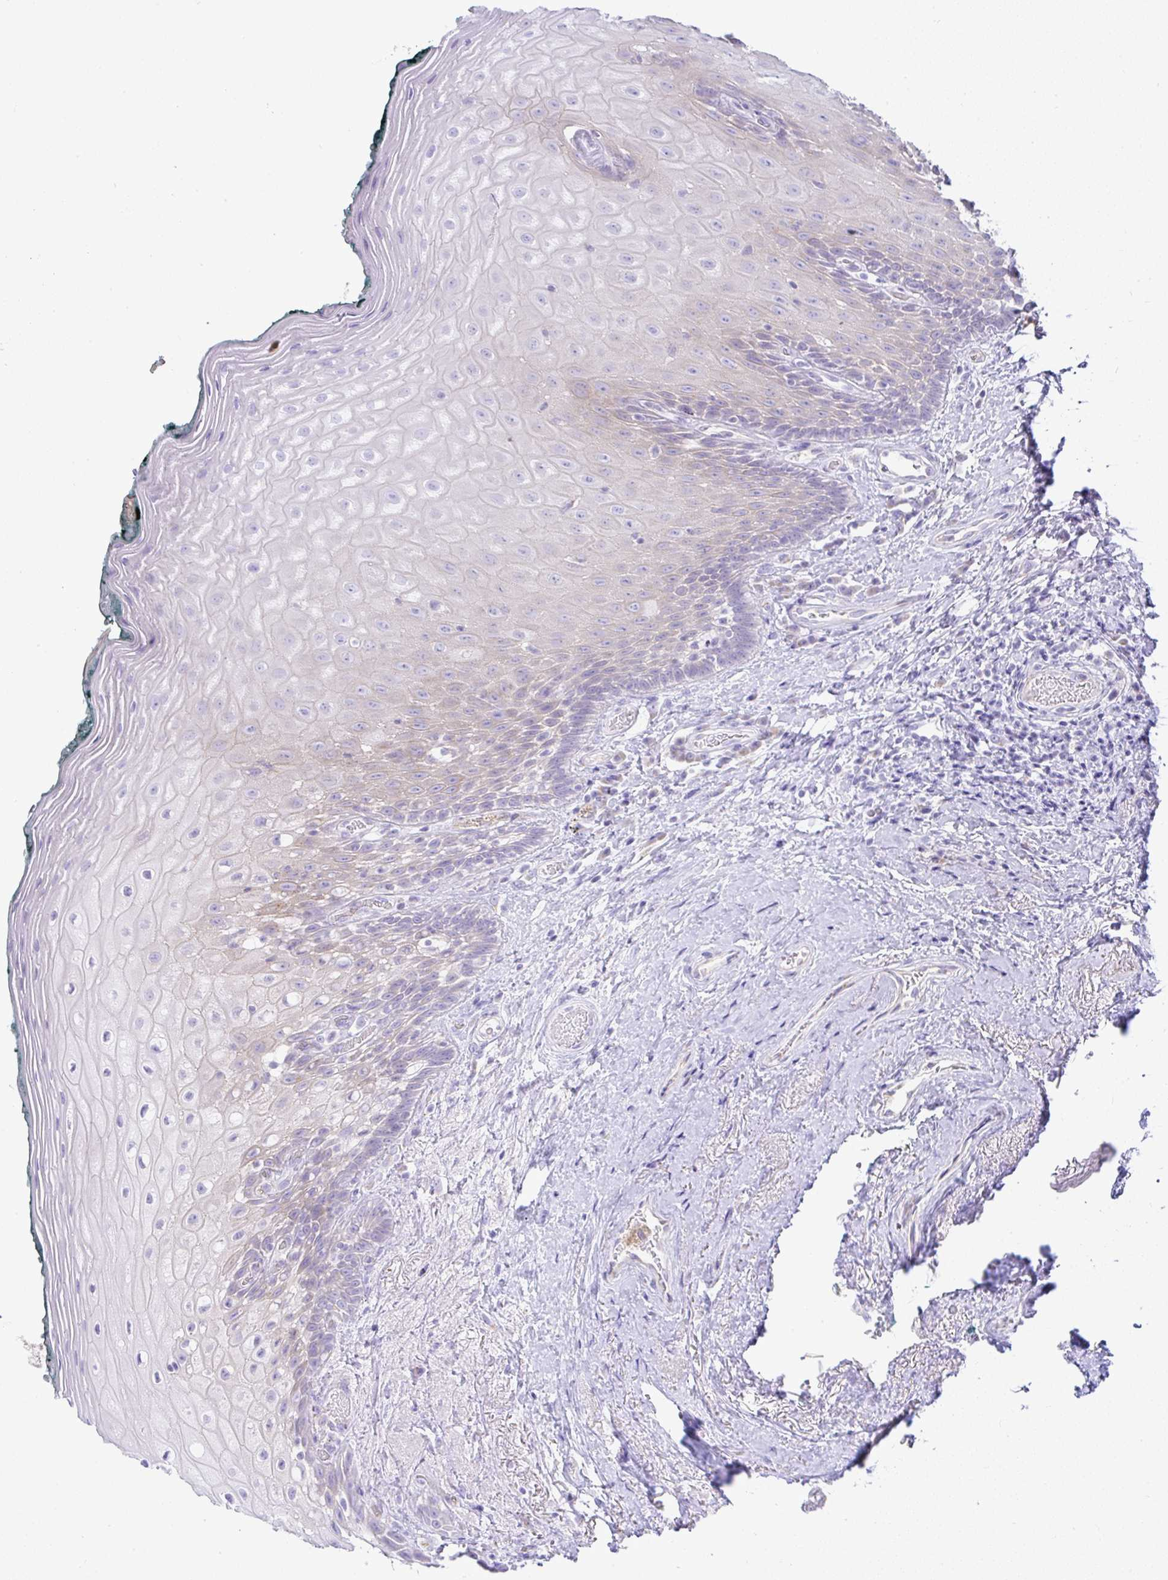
{"staining": {"intensity": "weak", "quantity": "<25%", "location": "cytoplasmic/membranous"}, "tissue": "oral mucosa", "cell_type": "Squamous epithelial cells", "image_type": "normal", "snomed": [{"axis": "morphology", "description": "Normal tissue, NOS"}, {"axis": "morphology", "description": "Squamous cell carcinoma, NOS"}, {"axis": "topography", "description": "Oral tissue"}, {"axis": "topography", "description": "Head-Neck"}], "caption": "Histopathology image shows no significant protein staining in squamous epithelial cells of normal oral mucosa.", "gene": "FAM177A1", "patient": {"sex": "male", "age": 64}}